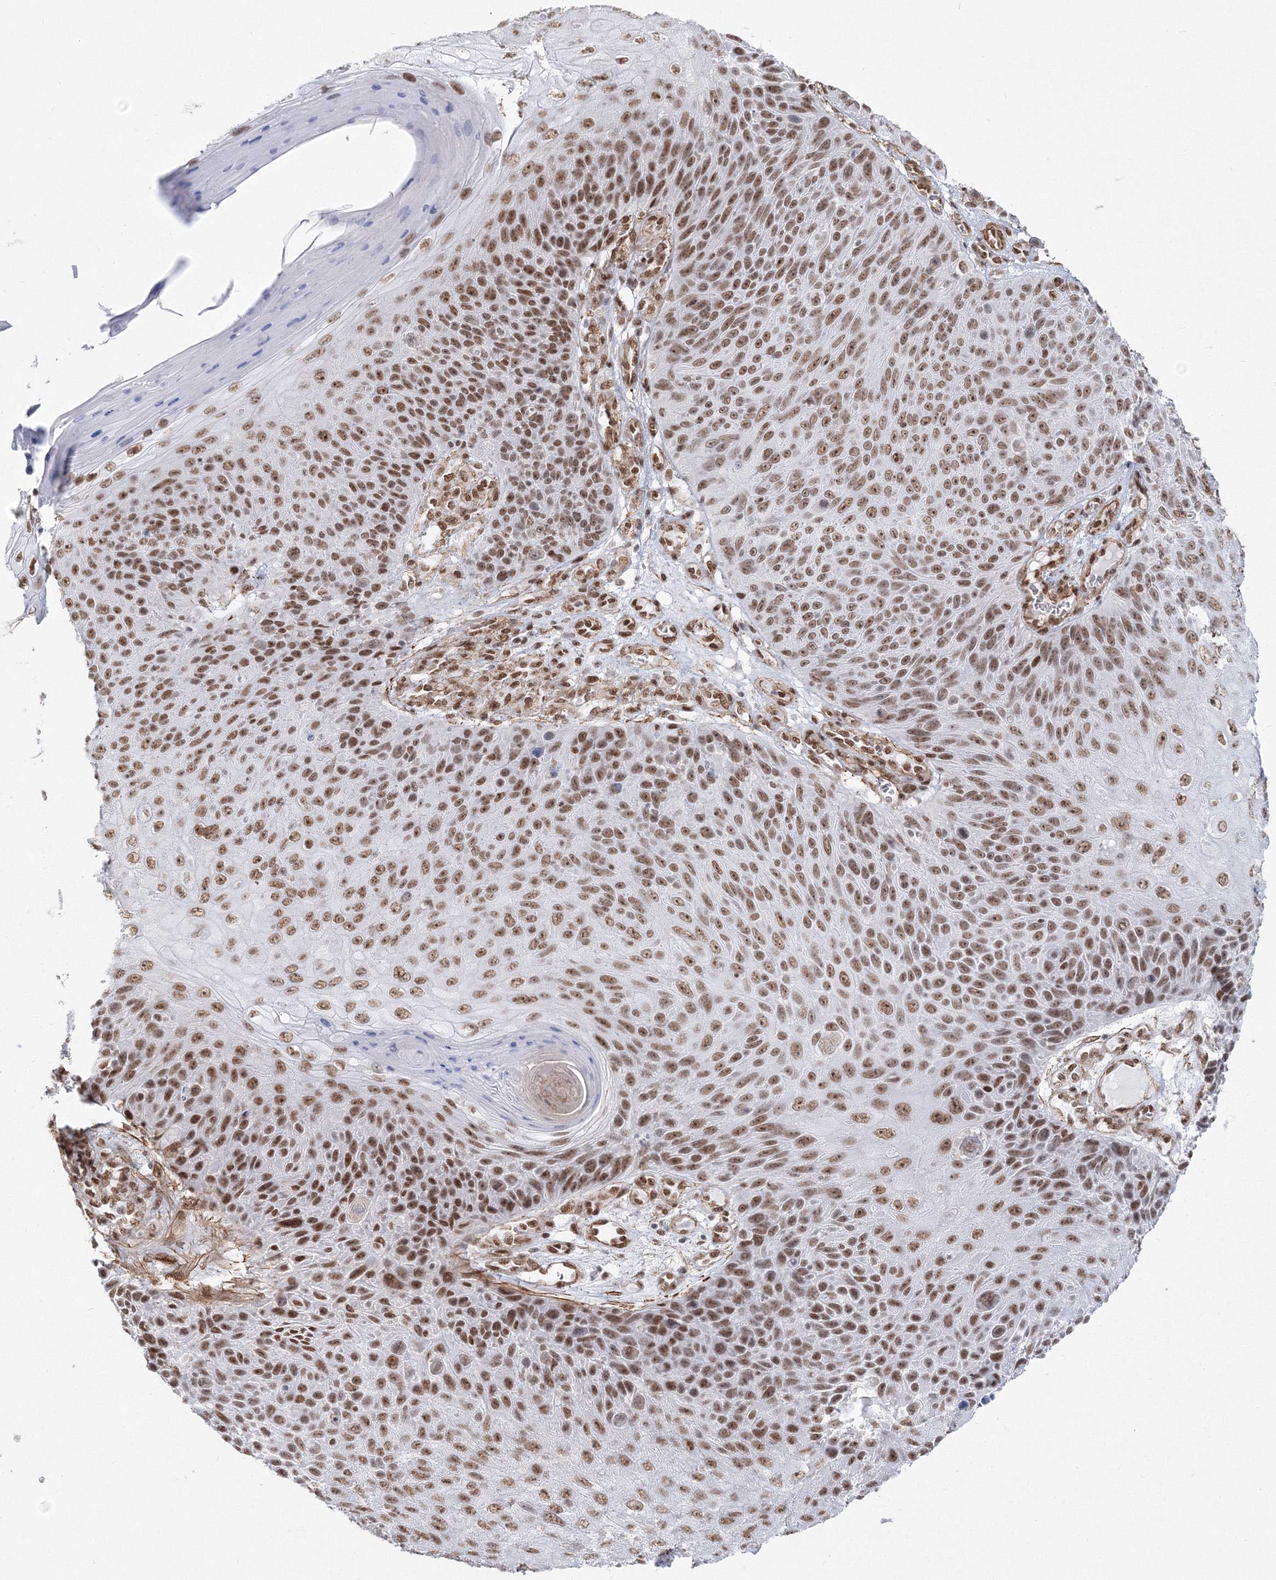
{"staining": {"intensity": "moderate", "quantity": ">75%", "location": "nuclear"}, "tissue": "skin cancer", "cell_type": "Tumor cells", "image_type": "cancer", "snomed": [{"axis": "morphology", "description": "Squamous cell carcinoma, NOS"}, {"axis": "topography", "description": "Skin"}], "caption": "Skin squamous cell carcinoma stained for a protein (brown) displays moderate nuclear positive staining in about >75% of tumor cells.", "gene": "ZNF638", "patient": {"sex": "female", "age": 88}}